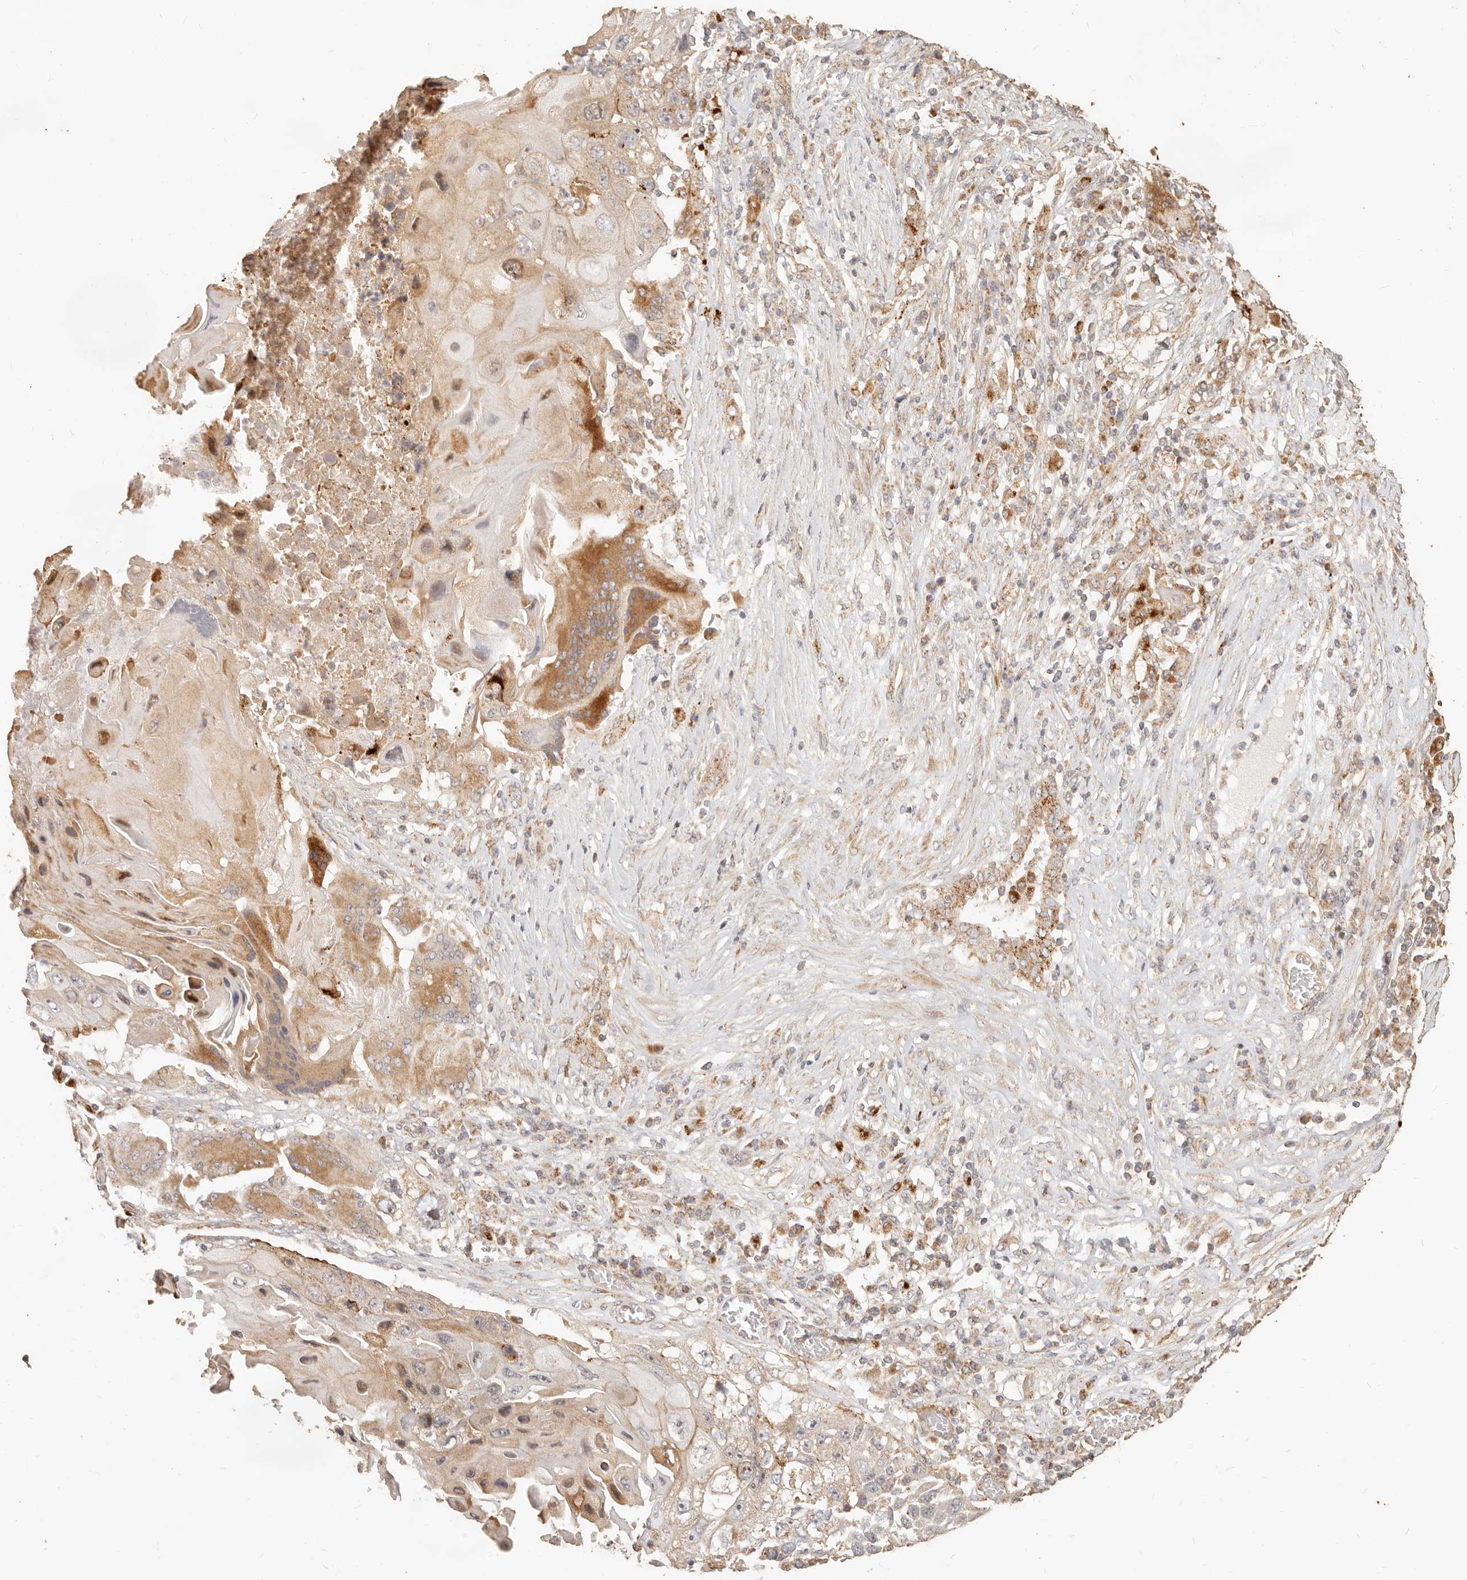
{"staining": {"intensity": "moderate", "quantity": "<25%", "location": "cytoplasmic/membranous,nuclear"}, "tissue": "lung cancer", "cell_type": "Tumor cells", "image_type": "cancer", "snomed": [{"axis": "morphology", "description": "Squamous cell carcinoma, NOS"}, {"axis": "topography", "description": "Lung"}], "caption": "Lung squamous cell carcinoma was stained to show a protein in brown. There is low levels of moderate cytoplasmic/membranous and nuclear expression in about <25% of tumor cells.", "gene": "PTPN22", "patient": {"sex": "male", "age": 61}}